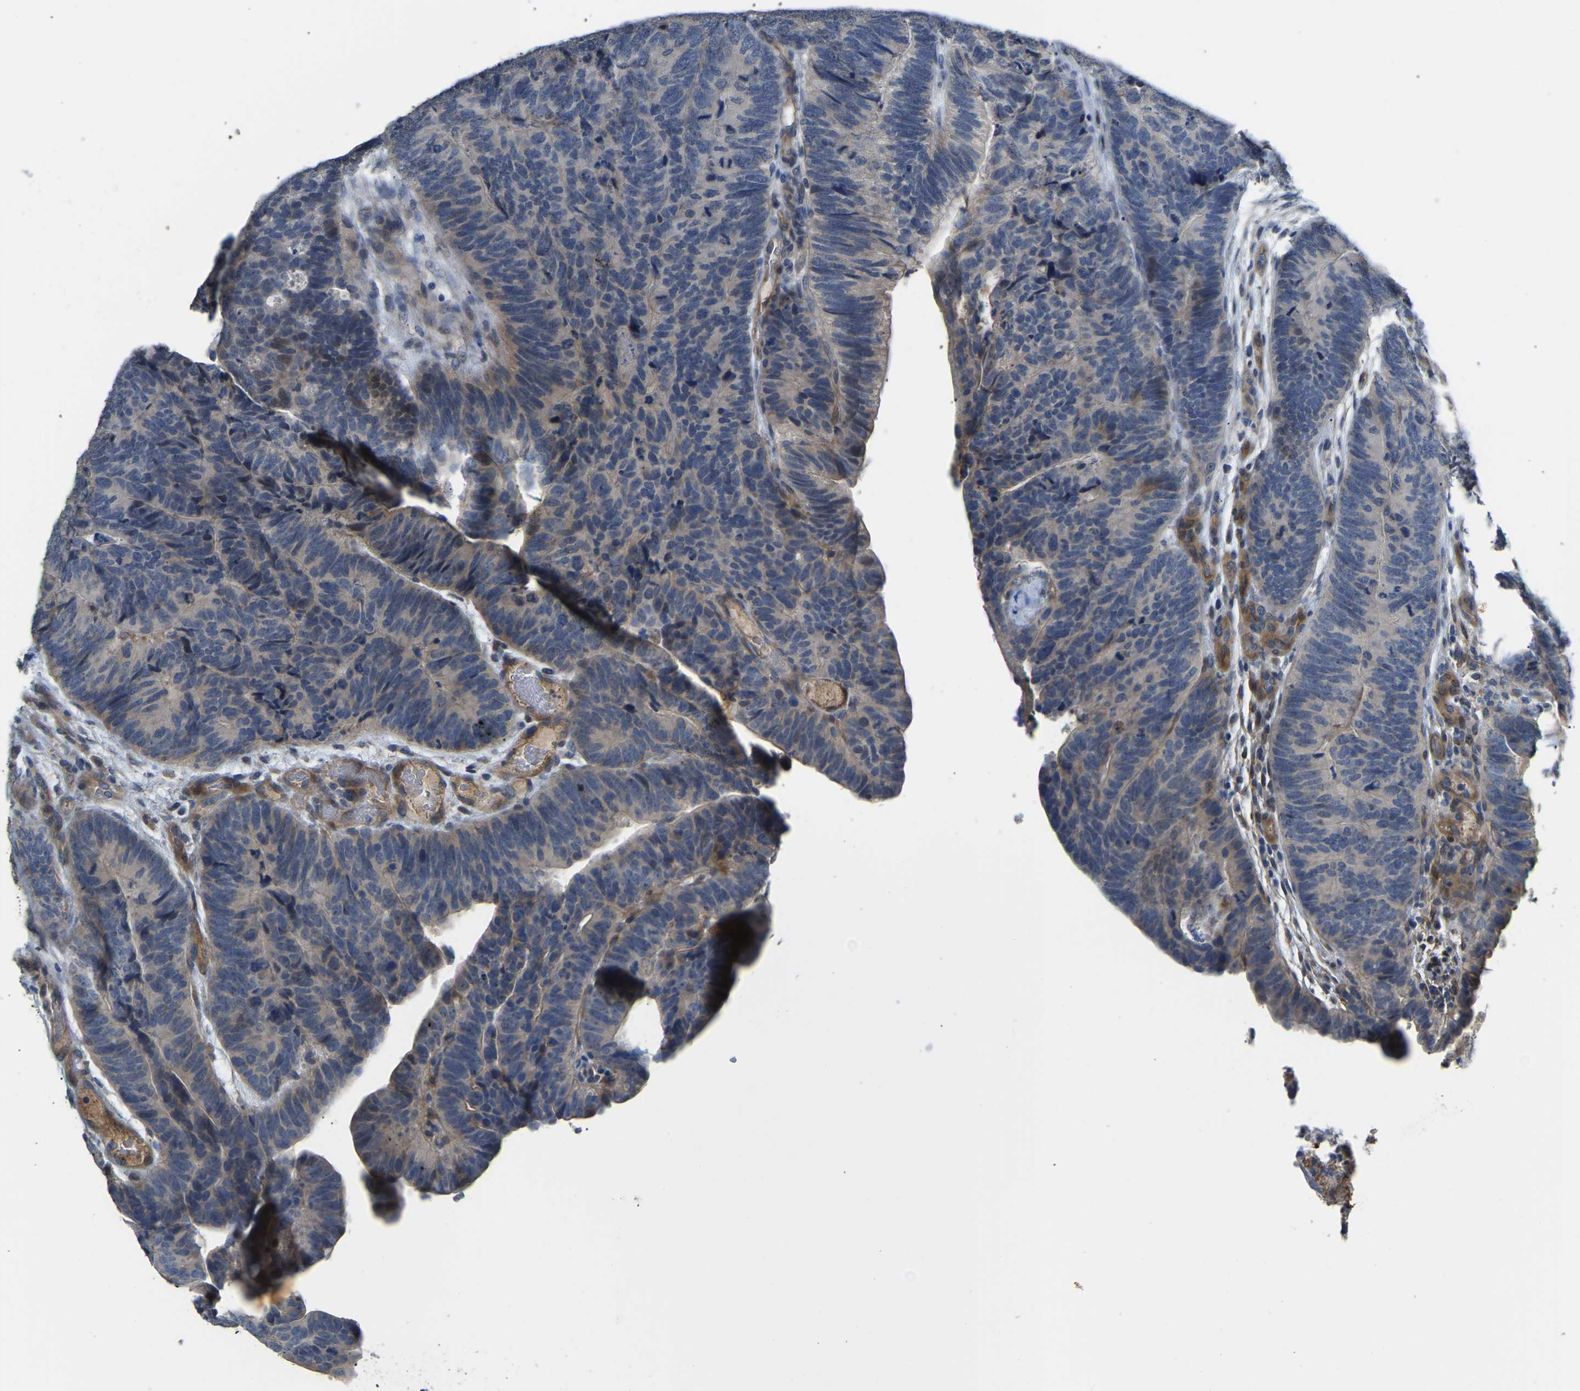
{"staining": {"intensity": "weak", "quantity": "<25%", "location": "cytoplasmic/membranous"}, "tissue": "colorectal cancer", "cell_type": "Tumor cells", "image_type": "cancer", "snomed": [{"axis": "morphology", "description": "Adenocarcinoma, NOS"}, {"axis": "topography", "description": "Colon"}], "caption": "High power microscopy image of an immunohistochemistry (IHC) micrograph of adenocarcinoma (colorectal), revealing no significant expression in tumor cells. Nuclei are stained in blue.", "gene": "HIGD2B", "patient": {"sex": "female", "age": 67}}